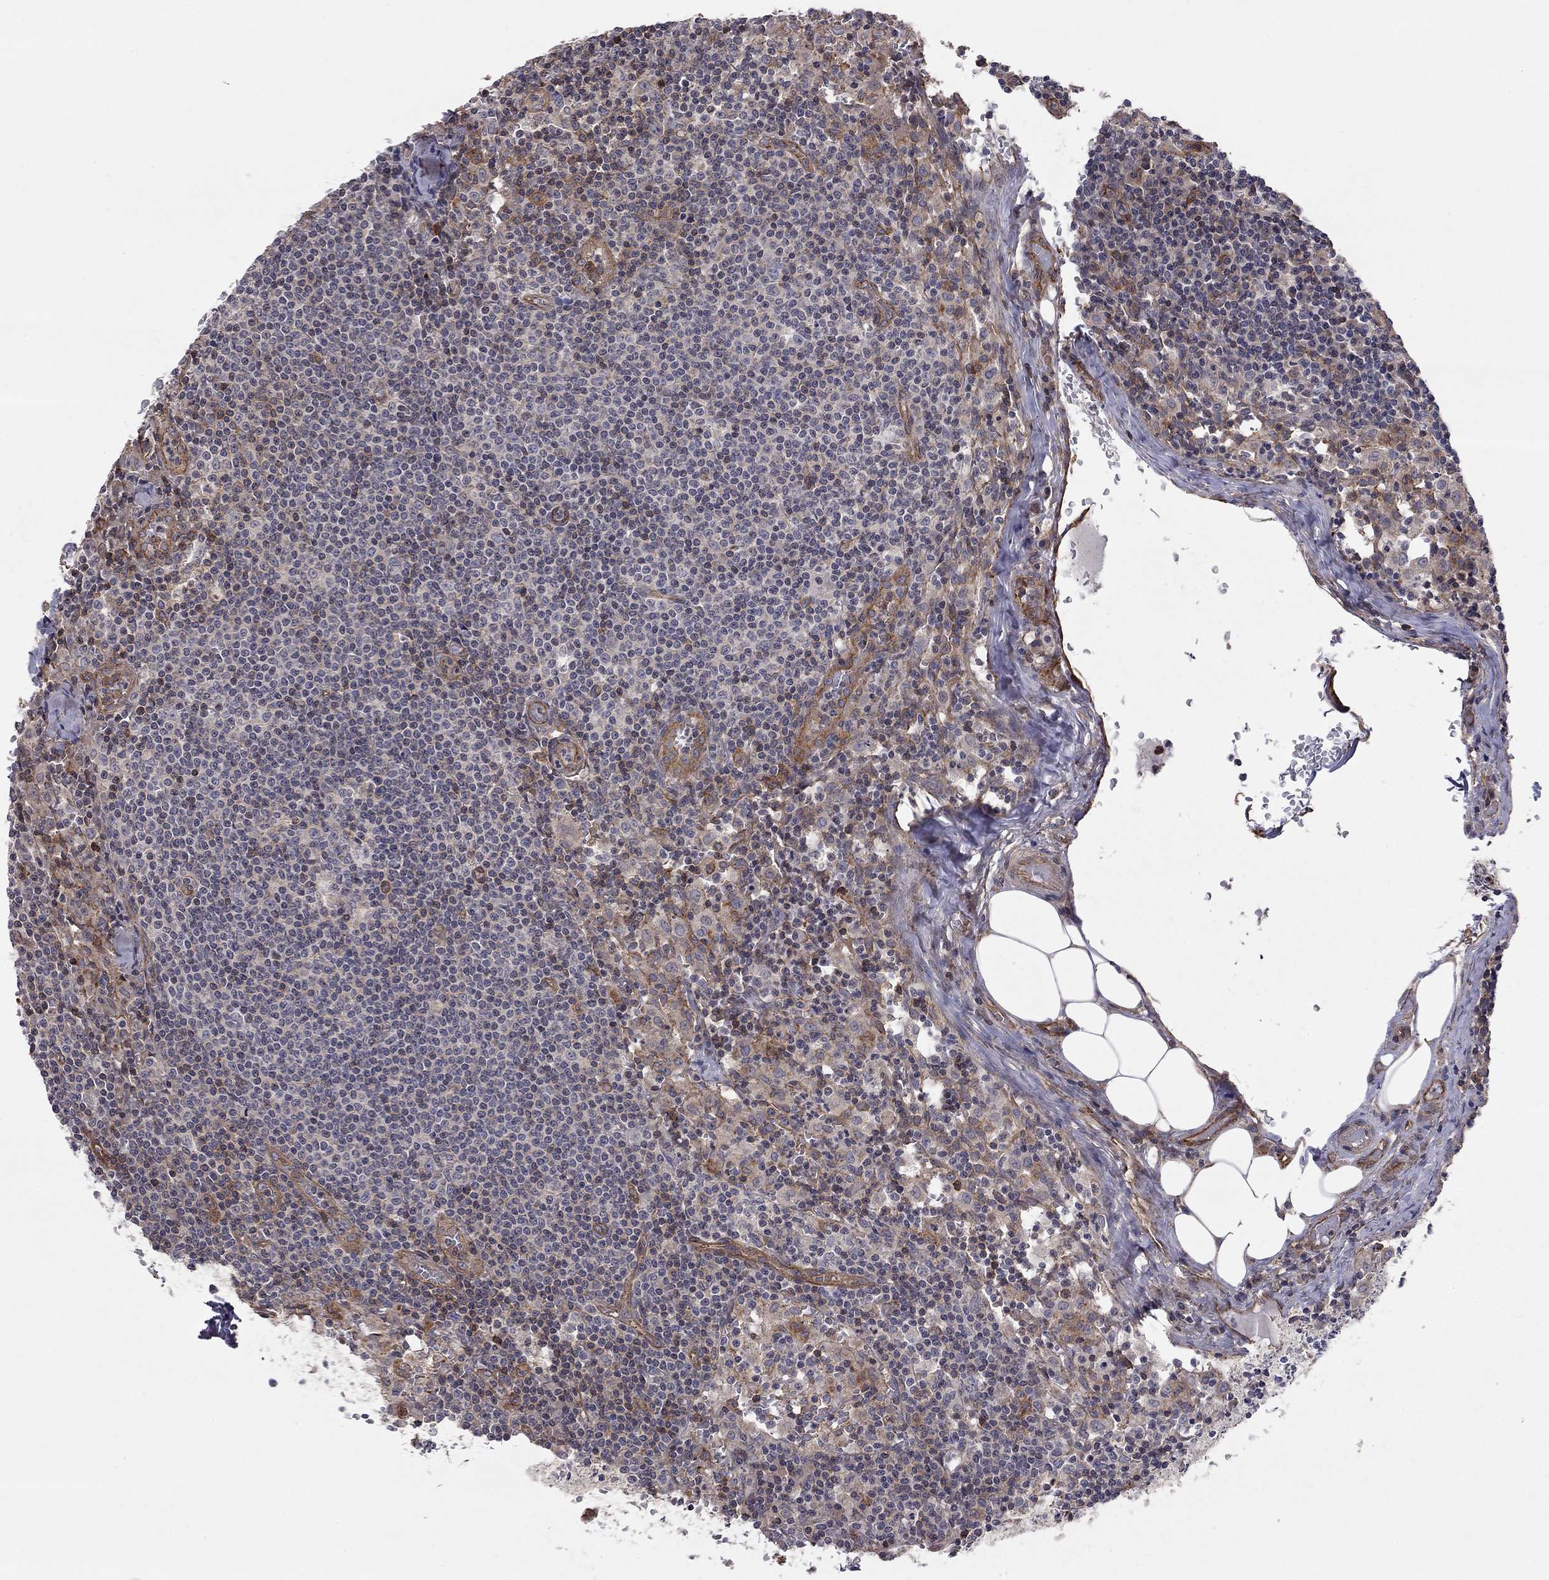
{"staining": {"intensity": "negative", "quantity": "none", "location": "none"}, "tissue": "lymph node", "cell_type": "Germinal center cells", "image_type": "normal", "snomed": [{"axis": "morphology", "description": "Normal tissue, NOS"}, {"axis": "topography", "description": "Lymph node"}], "caption": "Immunohistochemical staining of normal lymph node shows no significant positivity in germinal center cells.", "gene": "RASEF", "patient": {"sex": "male", "age": 62}}